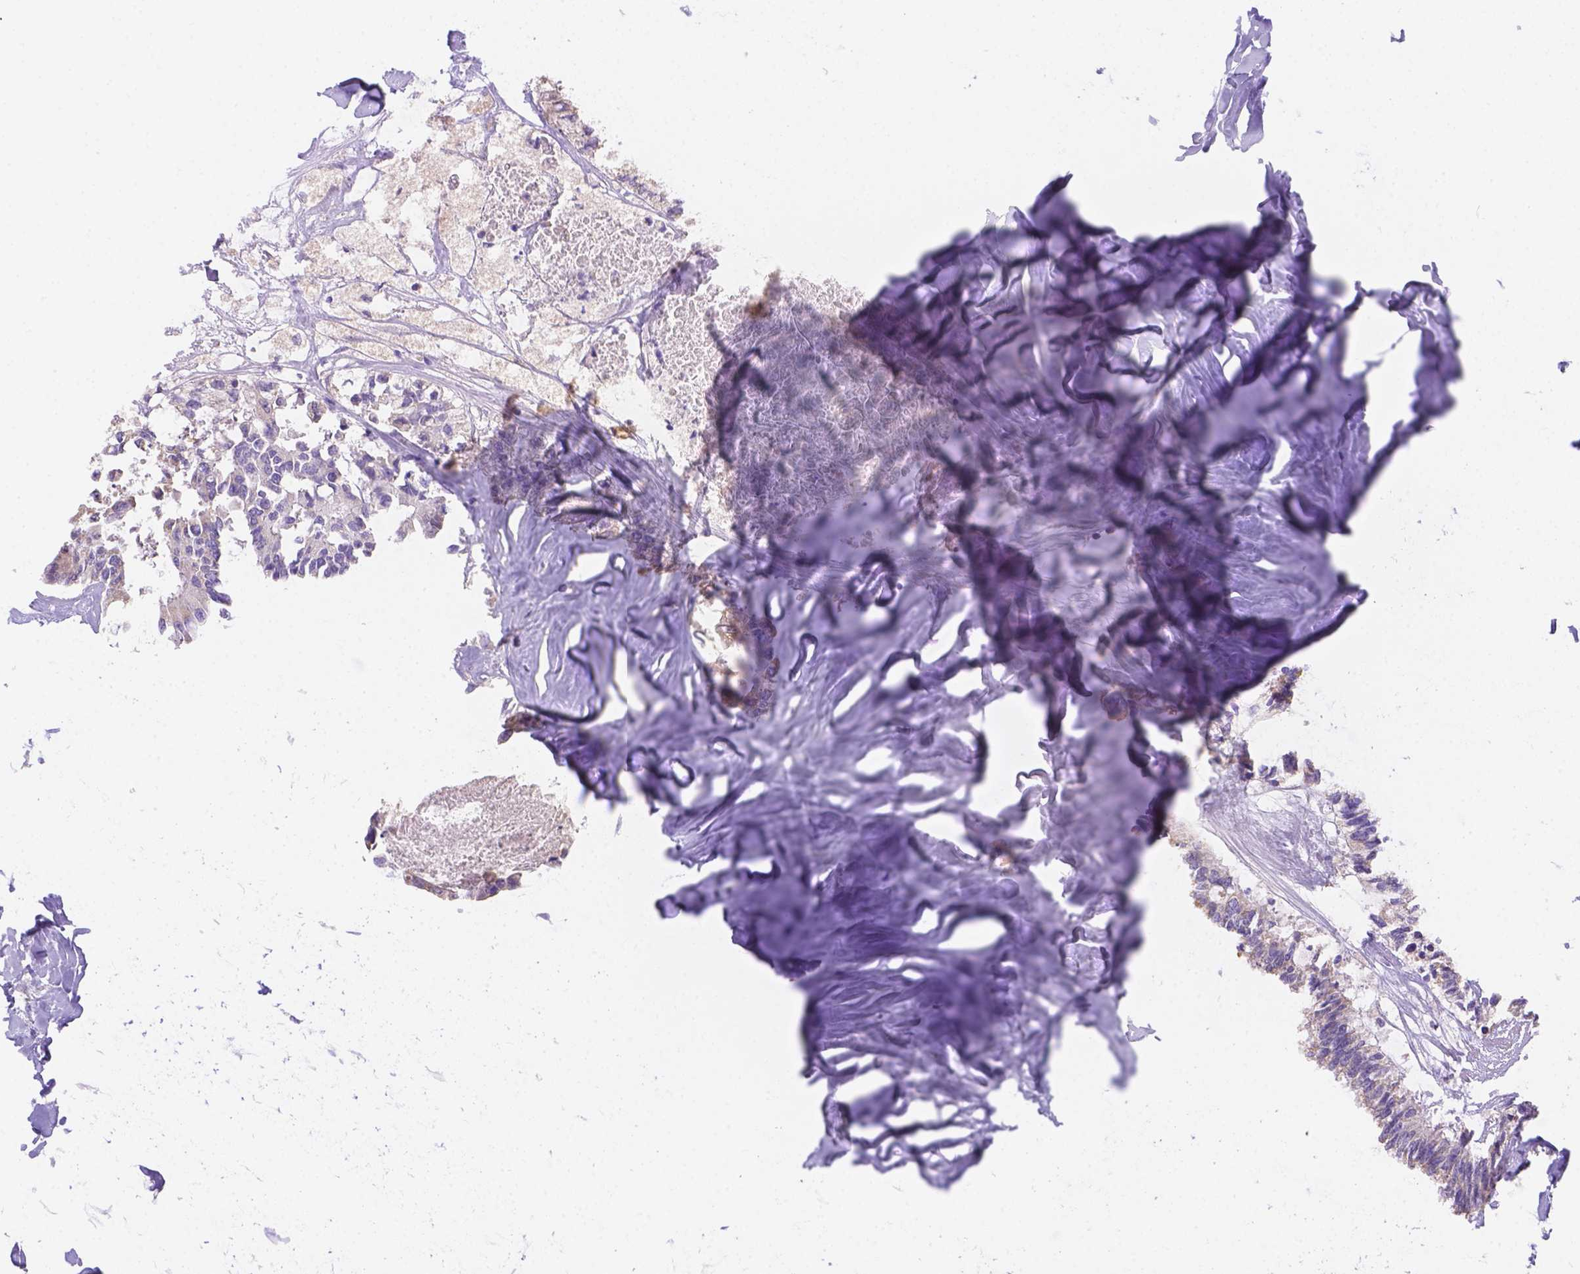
{"staining": {"intensity": "negative", "quantity": "none", "location": "none"}, "tissue": "colorectal cancer", "cell_type": "Tumor cells", "image_type": "cancer", "snomed": [{"axis": "morphology", "description": "Adenocarcinoma, NOS"}, {"axis": "topography", "description": "Colon"}, {"axis": "topography", "description": "Rectum"}], "caption": "IHC image of neoplastic tissue: colorectal adenocarcinoma stained with DAB shows no significant protein staining in tumor cells.", "gene": "NXPE2", "patient": {"sex": "male", "age": 57}}